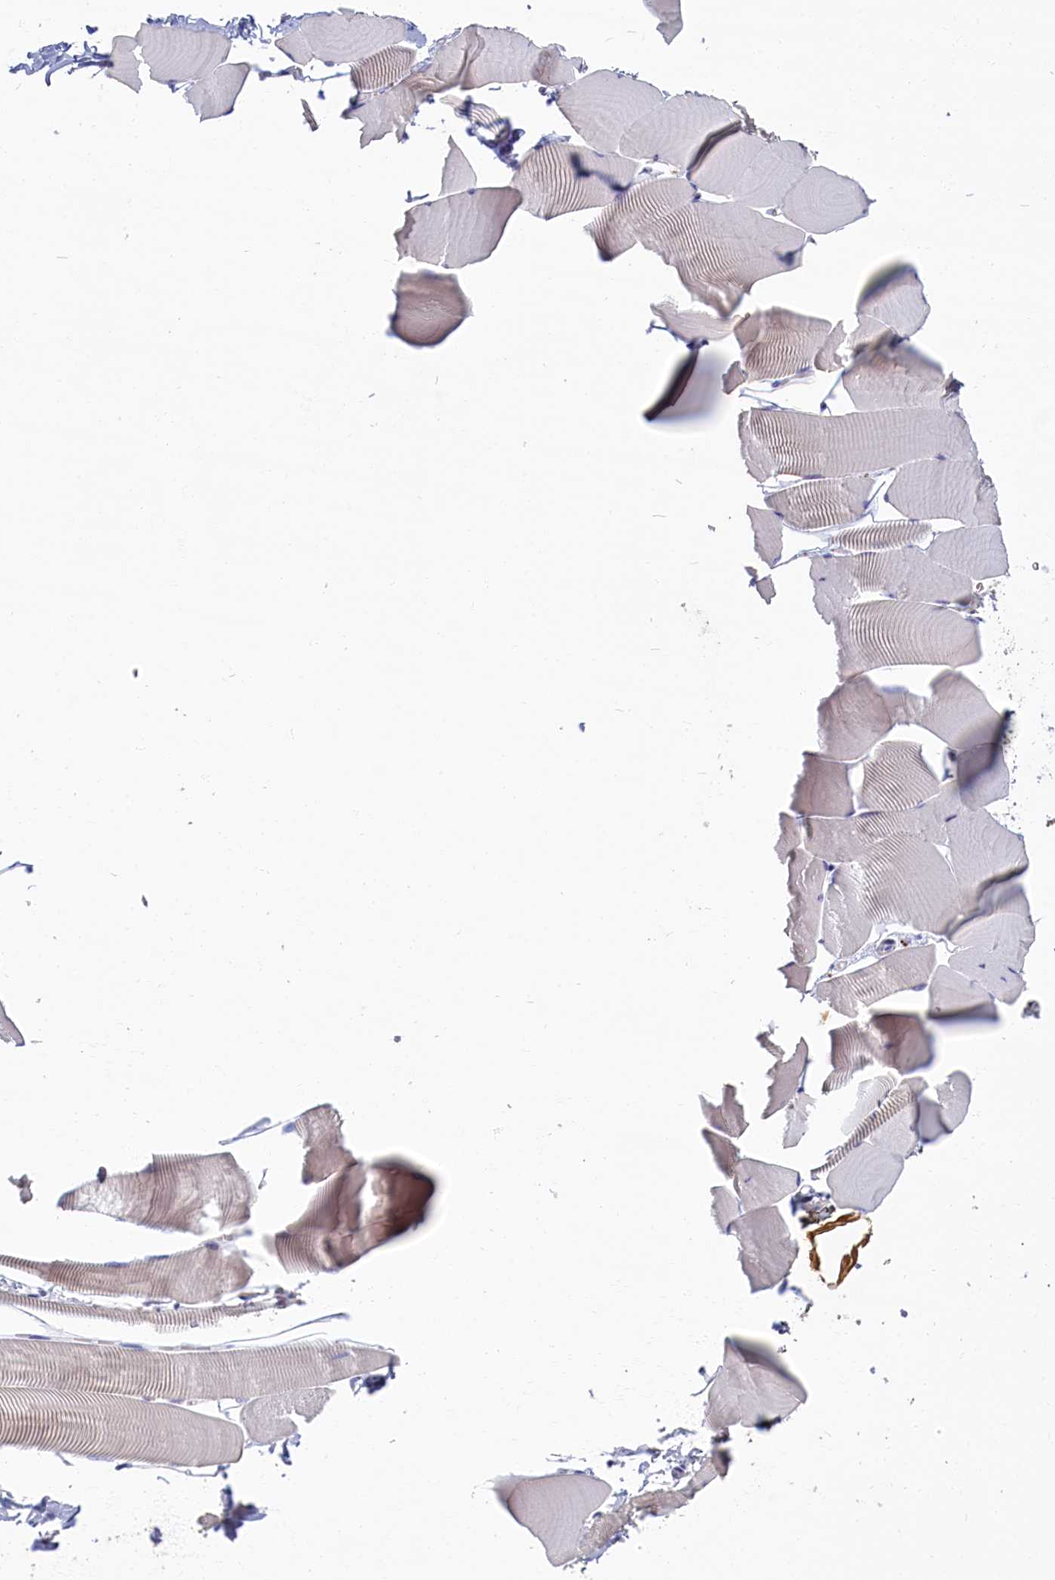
{"staining": {"intensity": "weak", "quantity": "<25%", "location": "cytoplasmic/membranous"}, "tissue": "skeletal muscle", "cell_type": "Myocytes", "image_type": "normal", "snomed": [{"axis": "morphology", "description": "Normal tissue, NOS"}, {"axis": "topography", "description": "Skeletal muscle"}], "caption": "A high-resolution photomicrograph shows immunohistochemistry (IHC) staining of unremarkable skeletal muscle, which displays no significant positivity in myocytes. Brightfield microscopy of IHC stained with DAB (brown) and hematoxylin (blue), captured at high magnification.", "gene": "SV2C", "patient": {"sex": "male", "age": 25}}